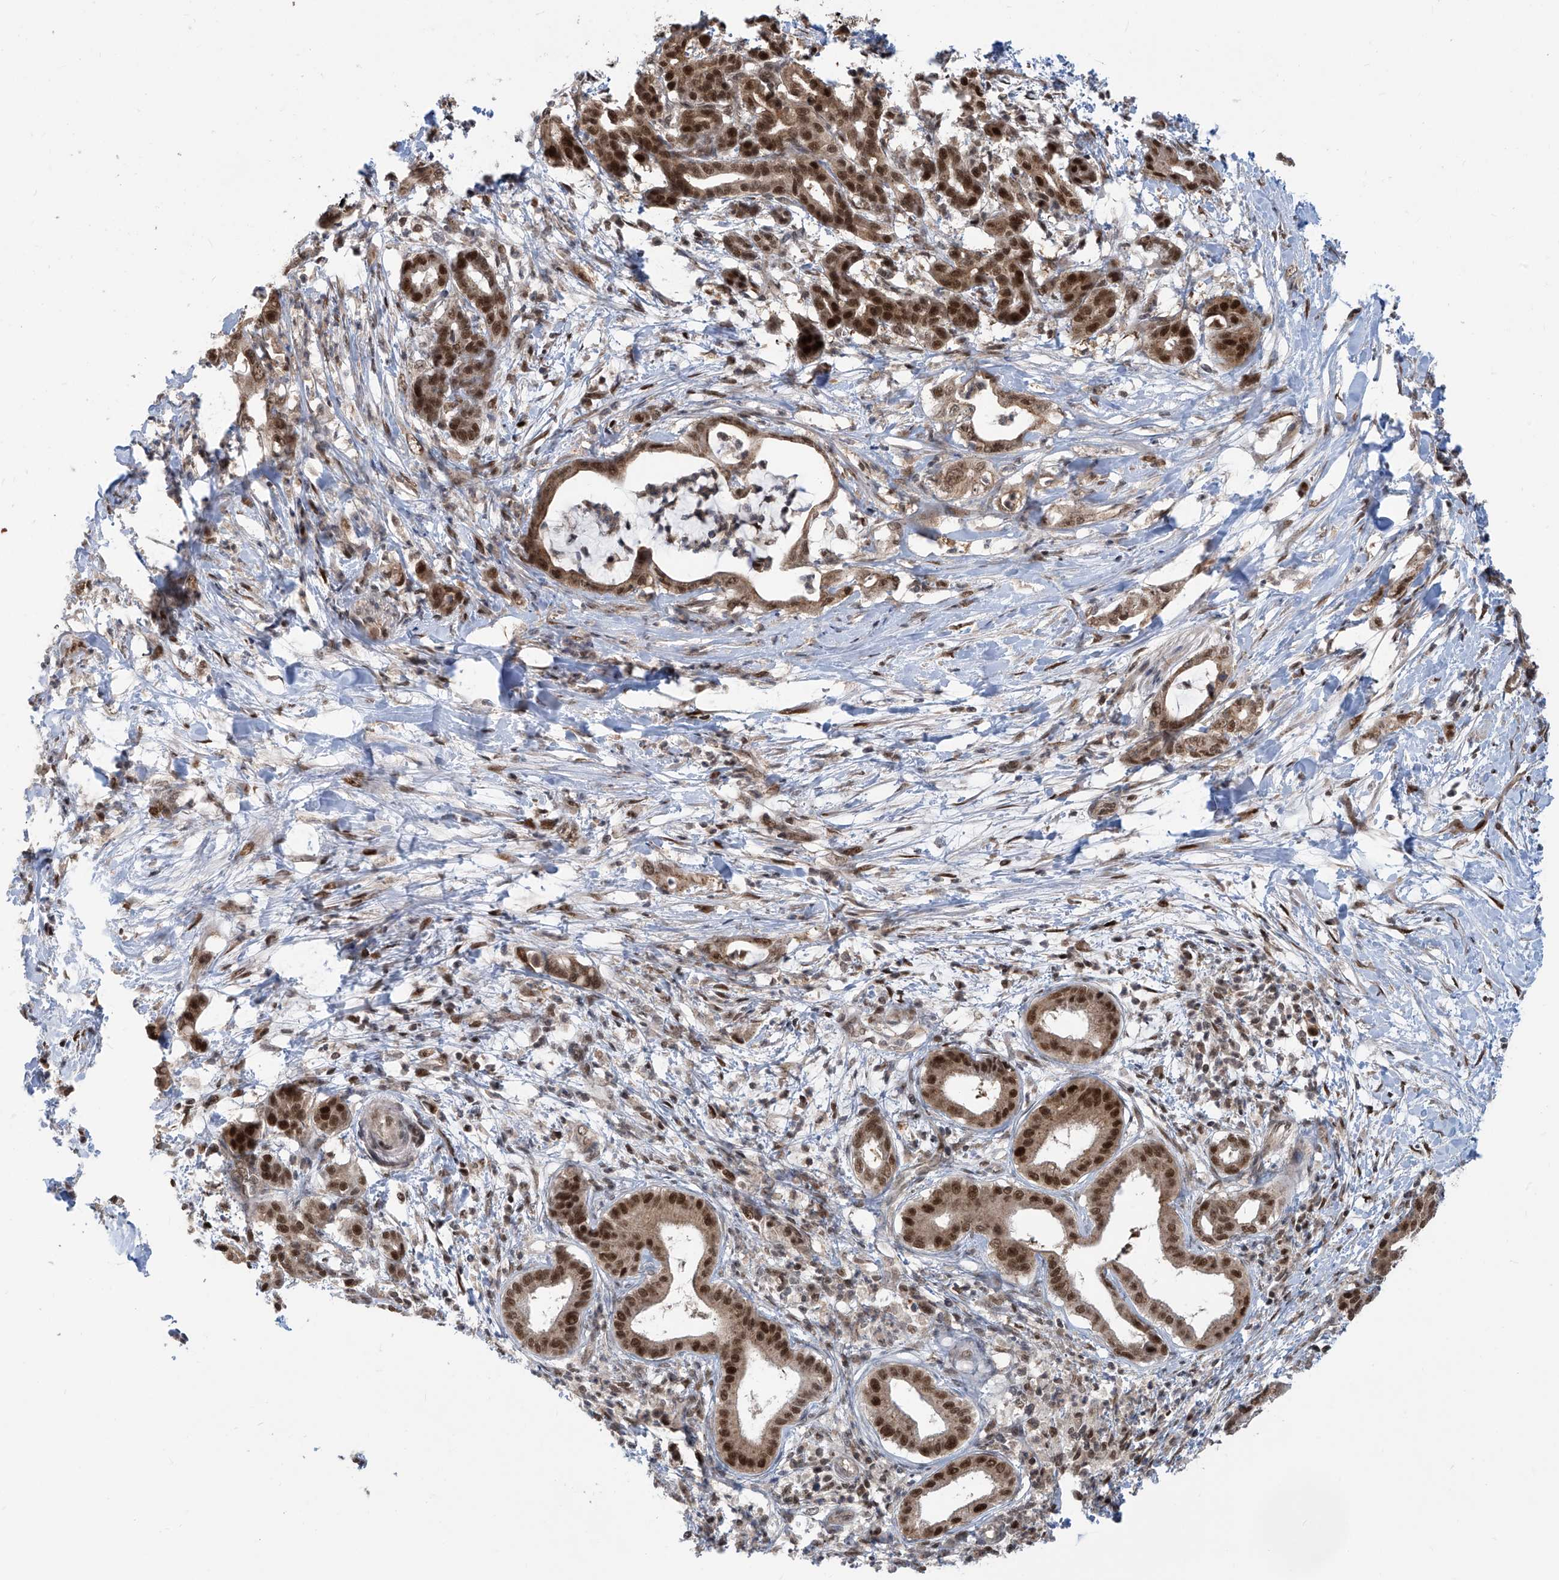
{"staining": {"intensity": "strong", "quantity": ">75%", "location": "cytoplasmic/membranous,nuclear"}, "tissue": "pancreatic cancer", "cell_type": "Tumor cells", "image_type": "cancer", "snomed": [{"axis": "morphology", "description": "Adenocarcinoma, NOS"}, {"axis": "topography", "description": "Pancreas"}], "caption": "Brown immunohistochemical staining in human adenocarcinoma (pancreatic) shows strong cytoplasmic/membranous and nuclear staining in about >75% of tumor cells.", "gene": "LAGE3", "patient": {"sex": "female", "age": 55}}